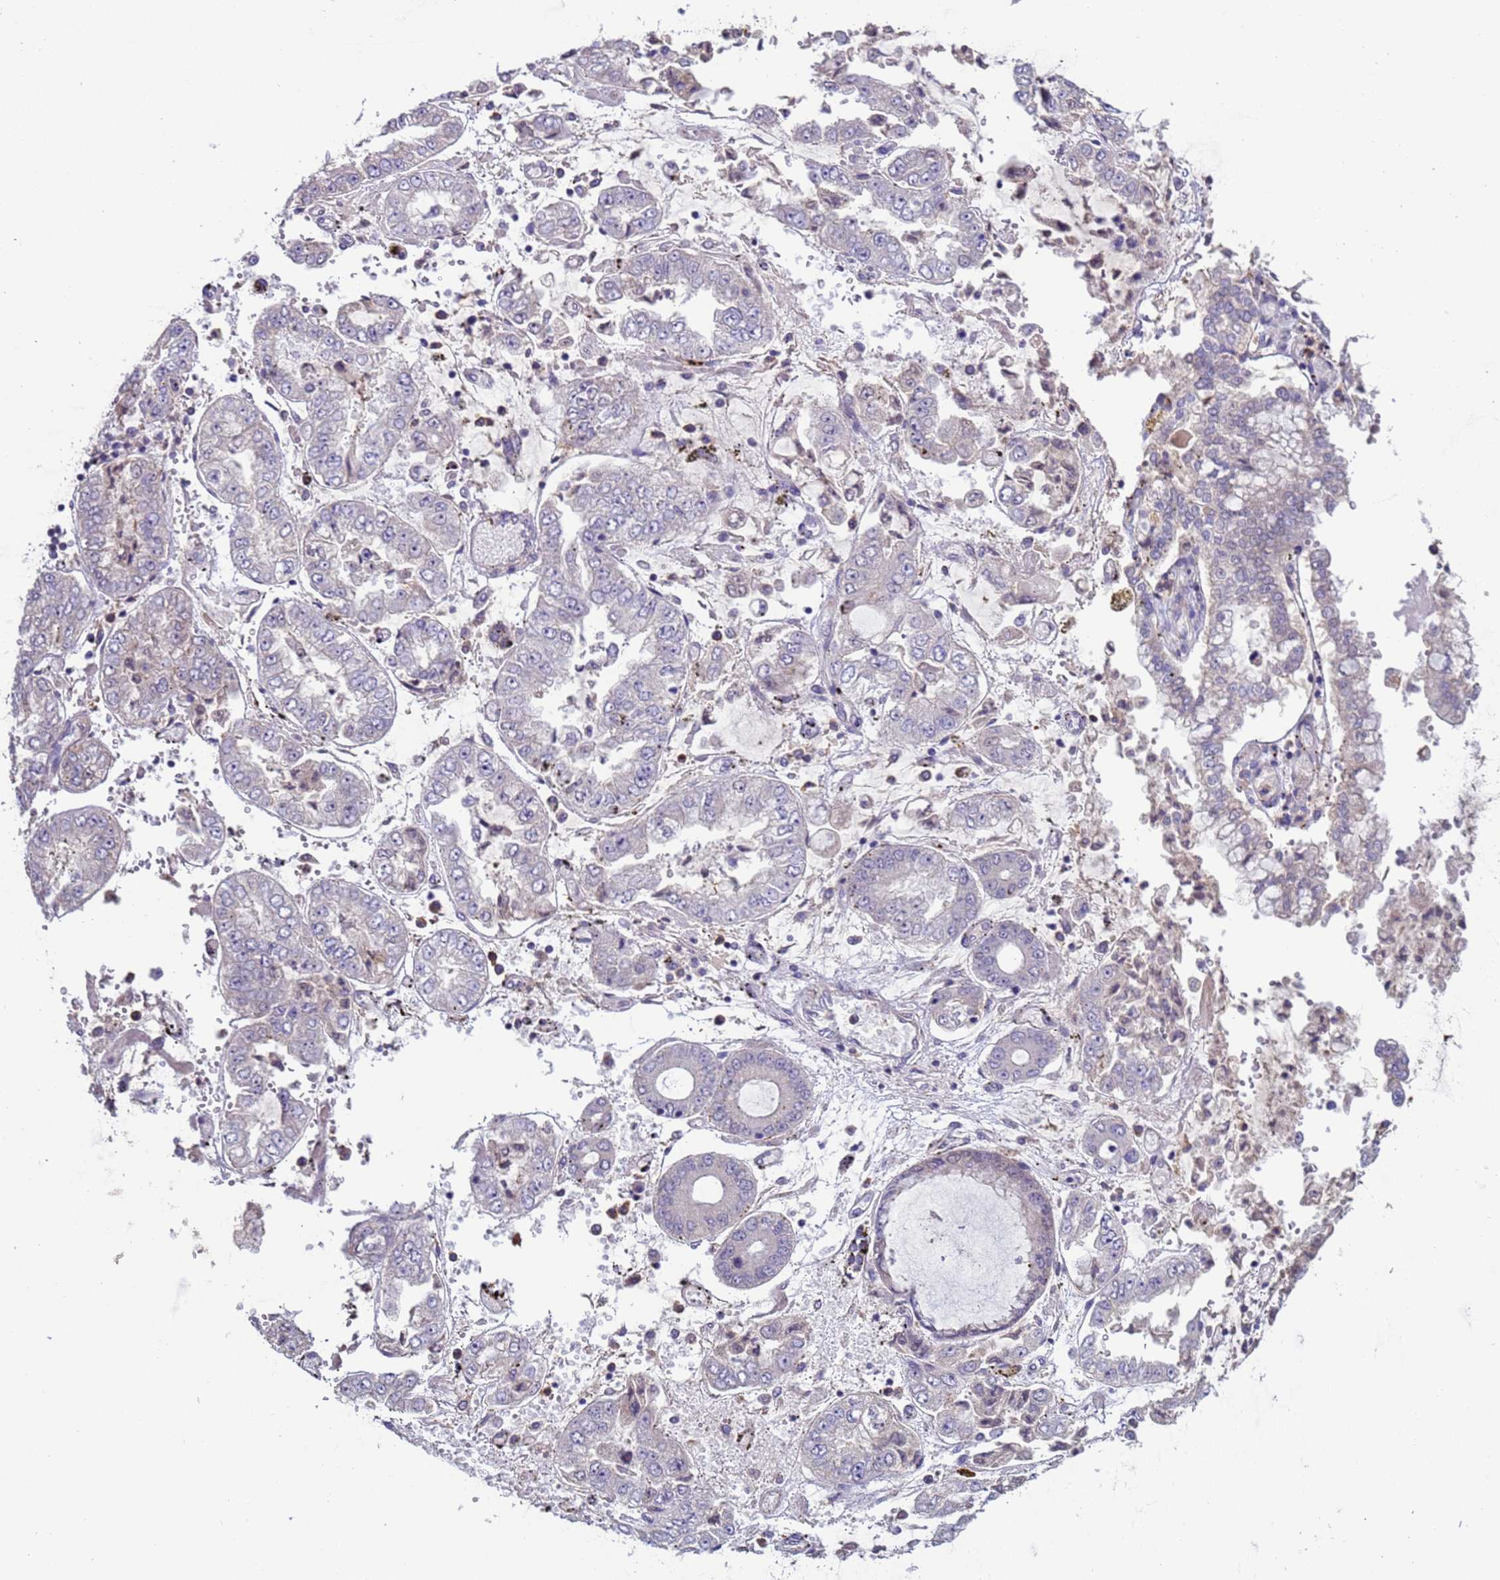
{"staining": {"intensity": "negative", "quantity": "none", "location": "none"}, "tissue": "stomach cancer", "cell_type": "Tumor cells", "image_type": "cancer", "snomed": [{"axis": "morphology", "description": "Adenocarcinoma, NOS"}, {"axis": "topography", "description": "Stomach"}], "caption": "Stomach cancer was stained to show a protein in brown. There is no significant staining in tumor cells.", "gene": "ZNF248", "patient": {"sex": "male", "age": 76}}